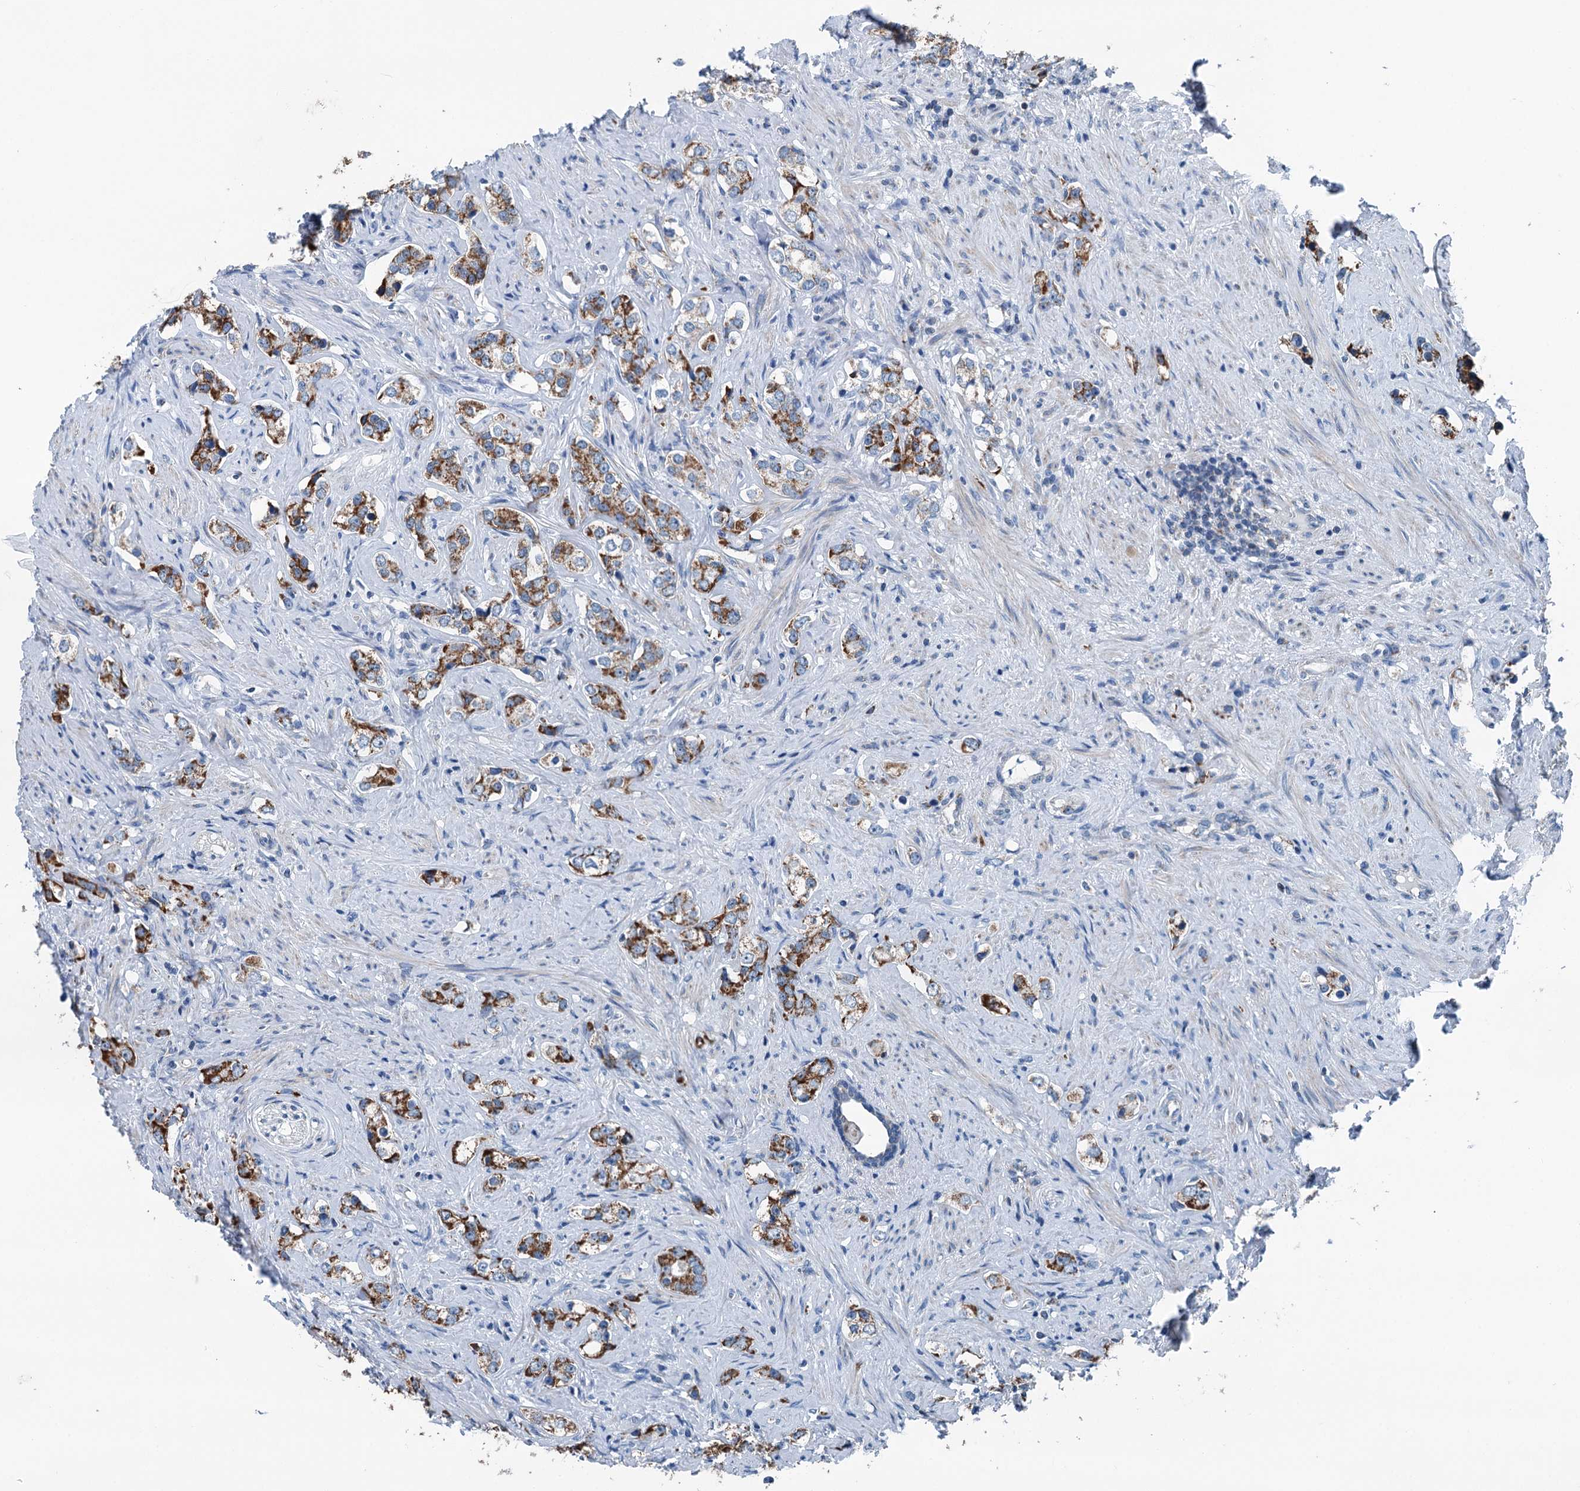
{"staining": {"intensity": "strong", "quantity": ">75%", "location": "cytoplasmic/membranous"}, "tissue": "prostate cancer", "cell_type": "Tumor cells", "image_type": "cancer", "snomed": [{"axis": "morphology", "description": "Adenocarcinoma, High grade"}, {"axis": "topography", "description": "Prostate"}], "caption": "Approximately >75% of tumor cells in prostate adenocarcinoma (high-grade) reveal strong cytoplasmic/membranous protein positivity as visualized by brown immunohistochemical staining.", "gene": "TRPT1", "patient": {"sex": "male", "age": 63}}